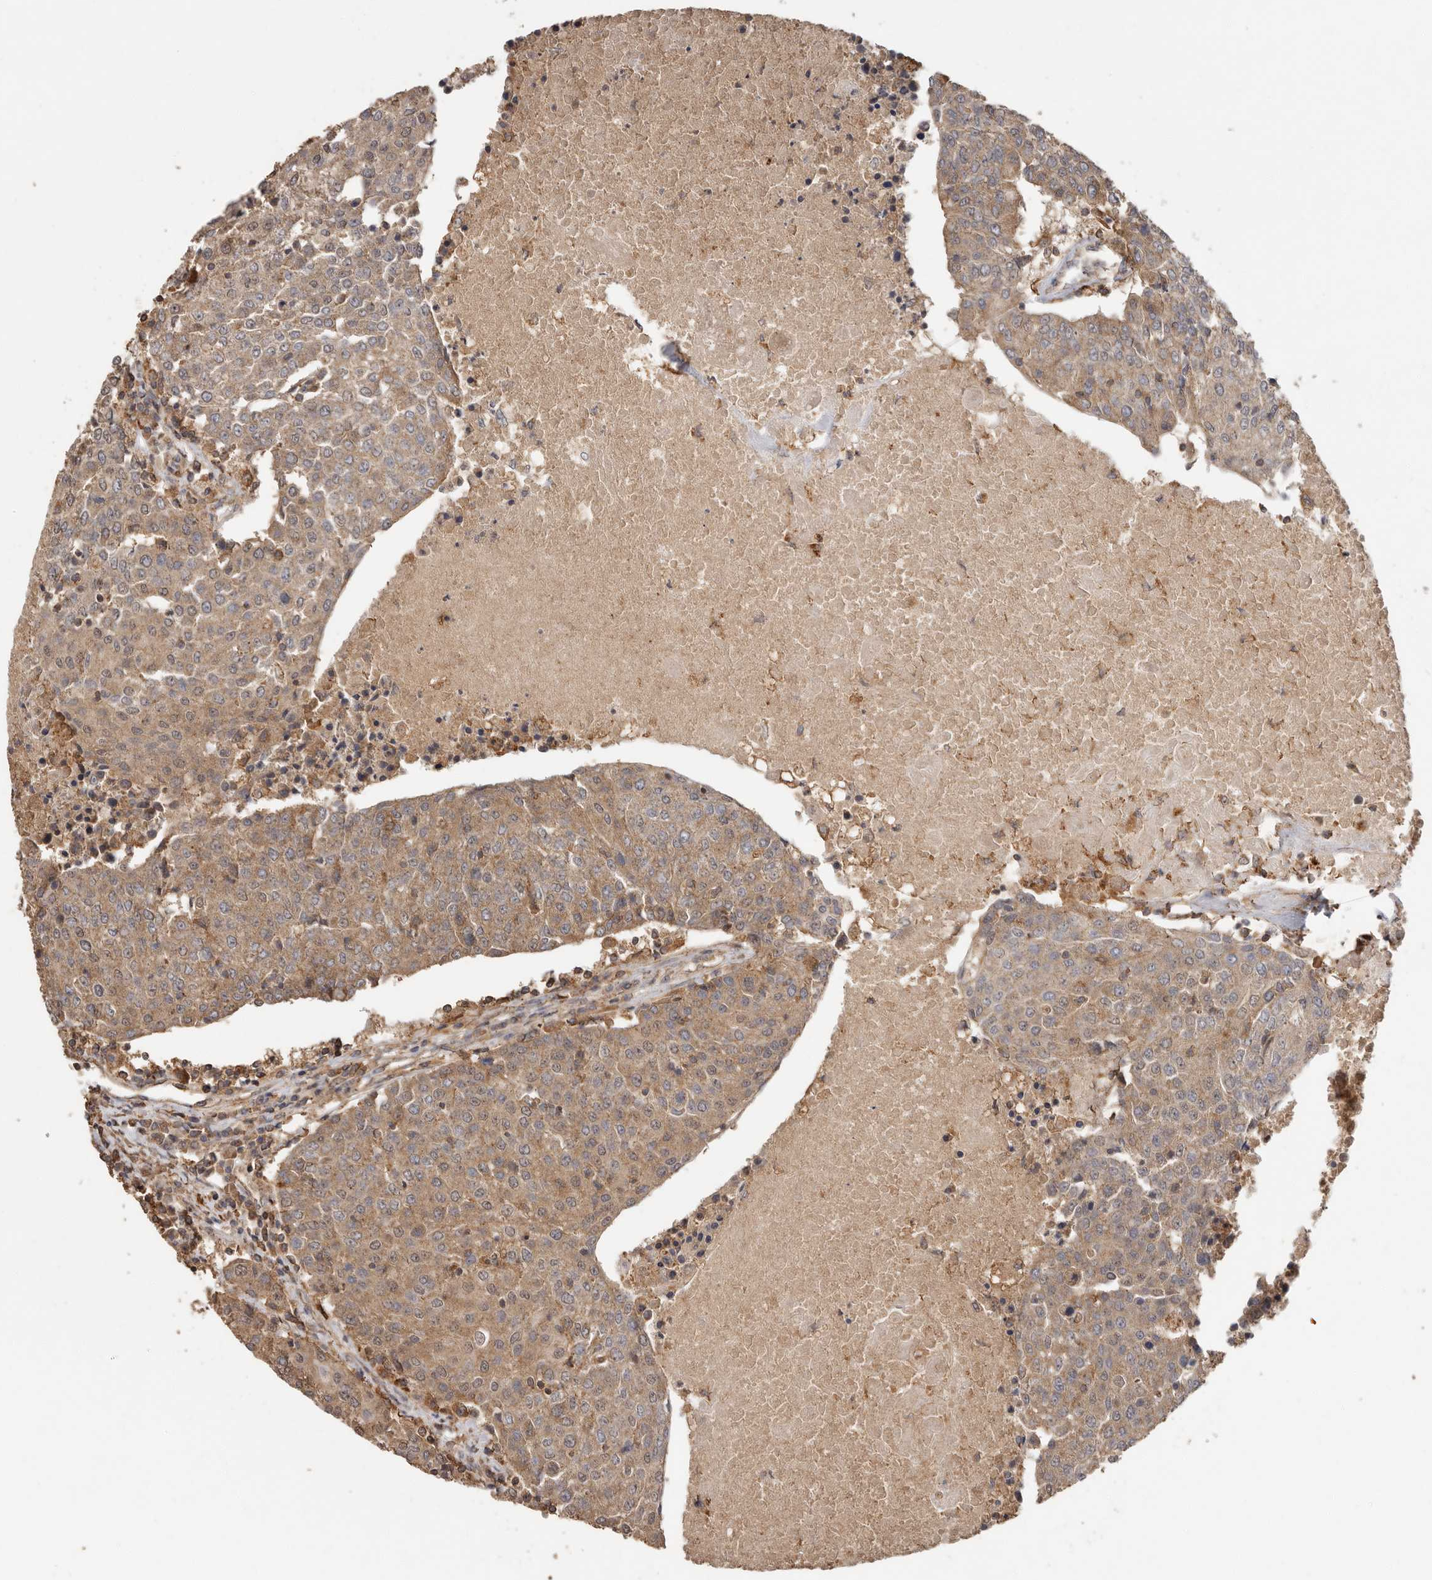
{"staining": {"intensity": "weak", "quantity": ">75%", "location": "cytoplasmic/membranous"}, "tissue": "urothelial cancer", "cell_type": "Tumor cells", "image_type": "cancer", "snomed": [{"axis": "morphology", "description": "Urothelial carcinoma, High grade"}, {"axis": "topography", "description": "Urinary bladder"}], "caption": "An image of urothelial carcinoma (high-grade) stained for a protein demonstrates weak cytoplasmic/membranous brown staining in tumor cells.", "gene": "RWDD1", "patient": {"sex": "female", "age": 85}}